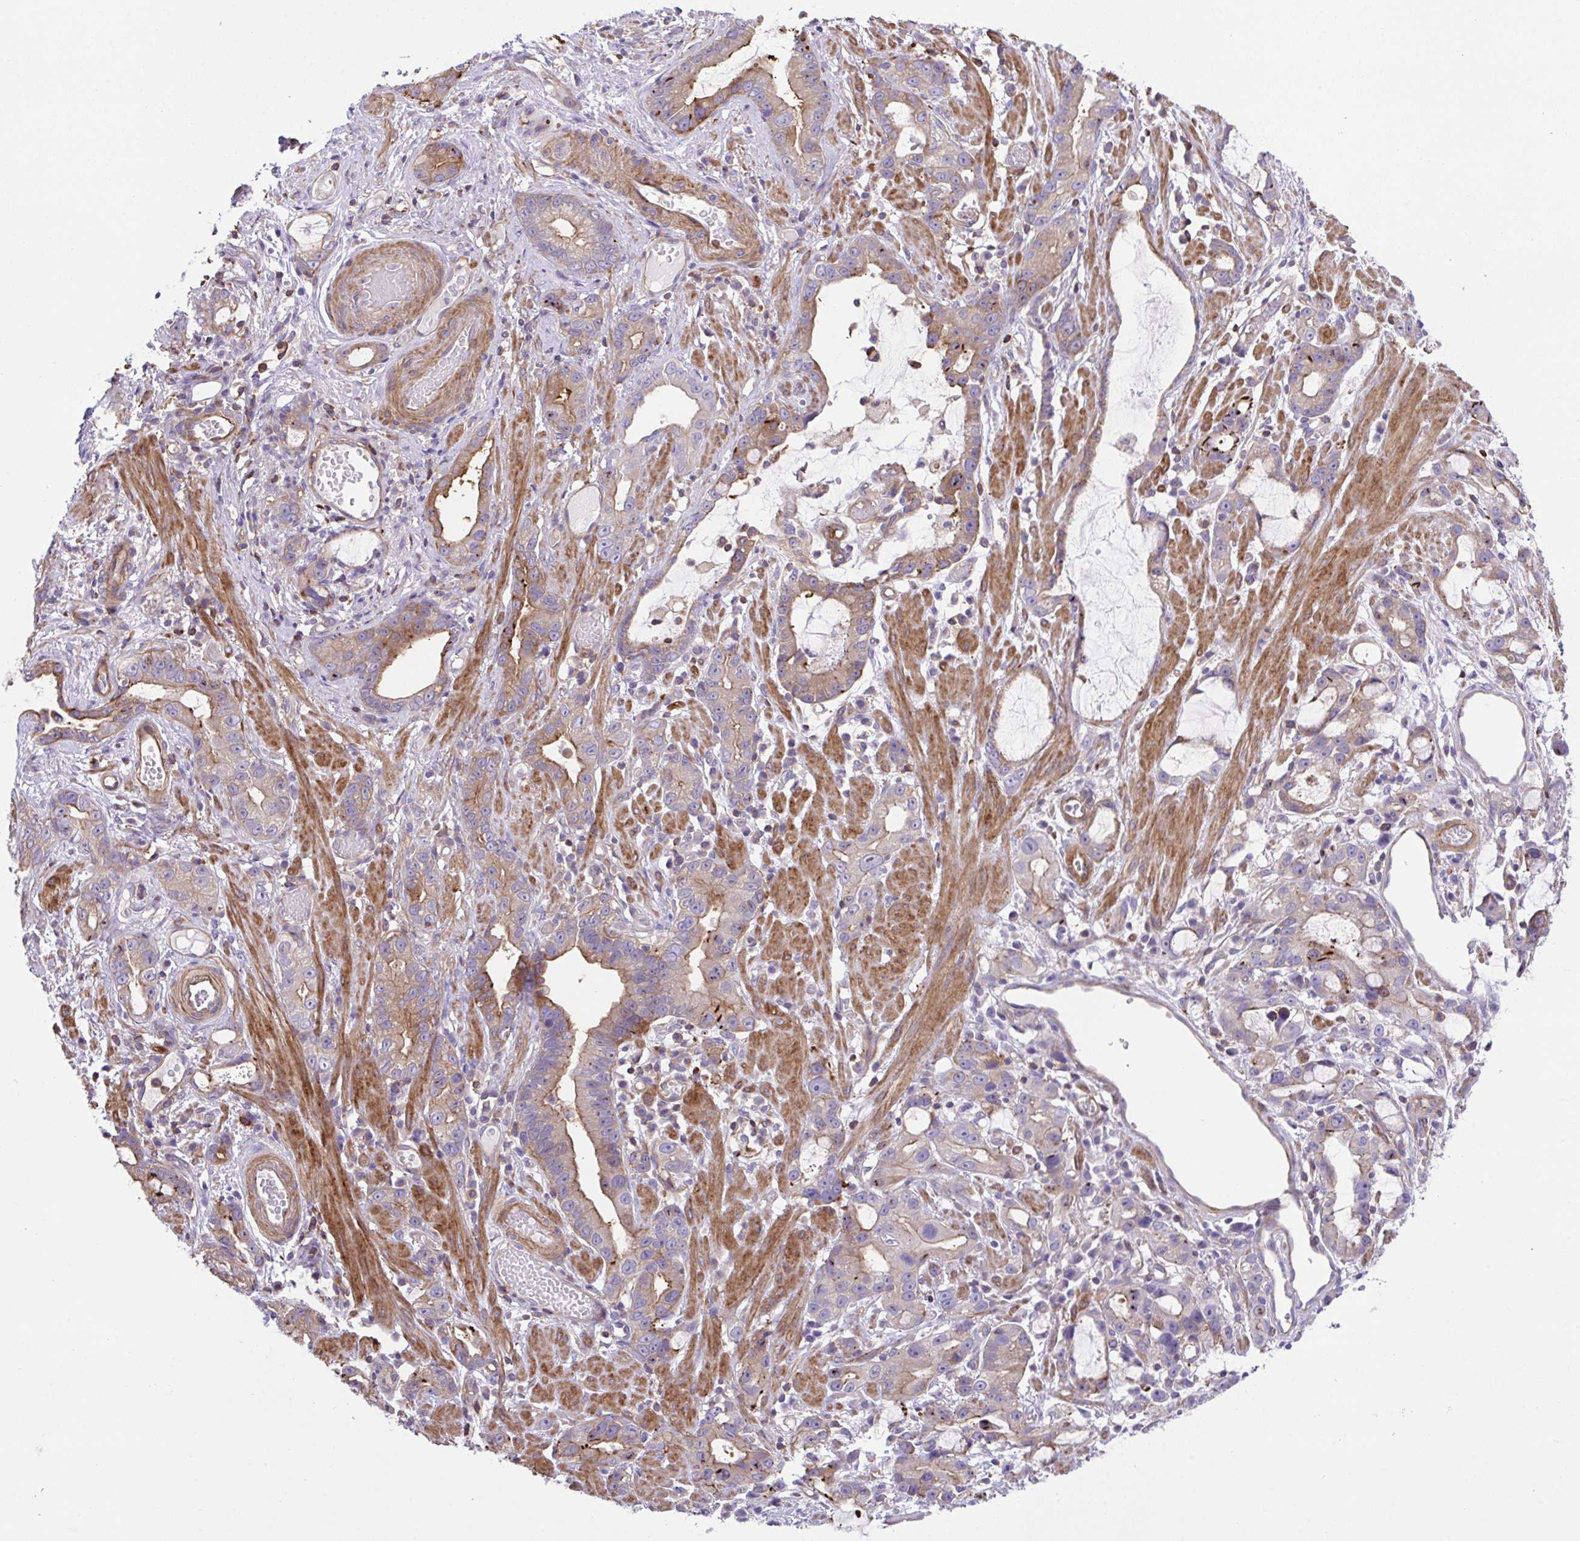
{"staining": {"intensity": "moderate", "quantity": ">75%", "location": "cytoplasmic/membranous"}, "tissue": "stomach cancer", "cell_type": "Tumor cells", "image_type": "cancer", "snomed": [{"axis": "morphology", "description": "Adenocarcinoma, NOS"}, {"axis": "topography", "description": "Stomach"}], "caption": "Adenocarcinoma (stomach) tissue shows moderate cytoplasmic/membranous expression in approximately >75% of tumor cells, visualized by immunohistochemistry. The protein is shown in brown color, while the nuclei are stained blue.", "gene": "PPIH", "patient": {"sex": "male", "age": 55}}